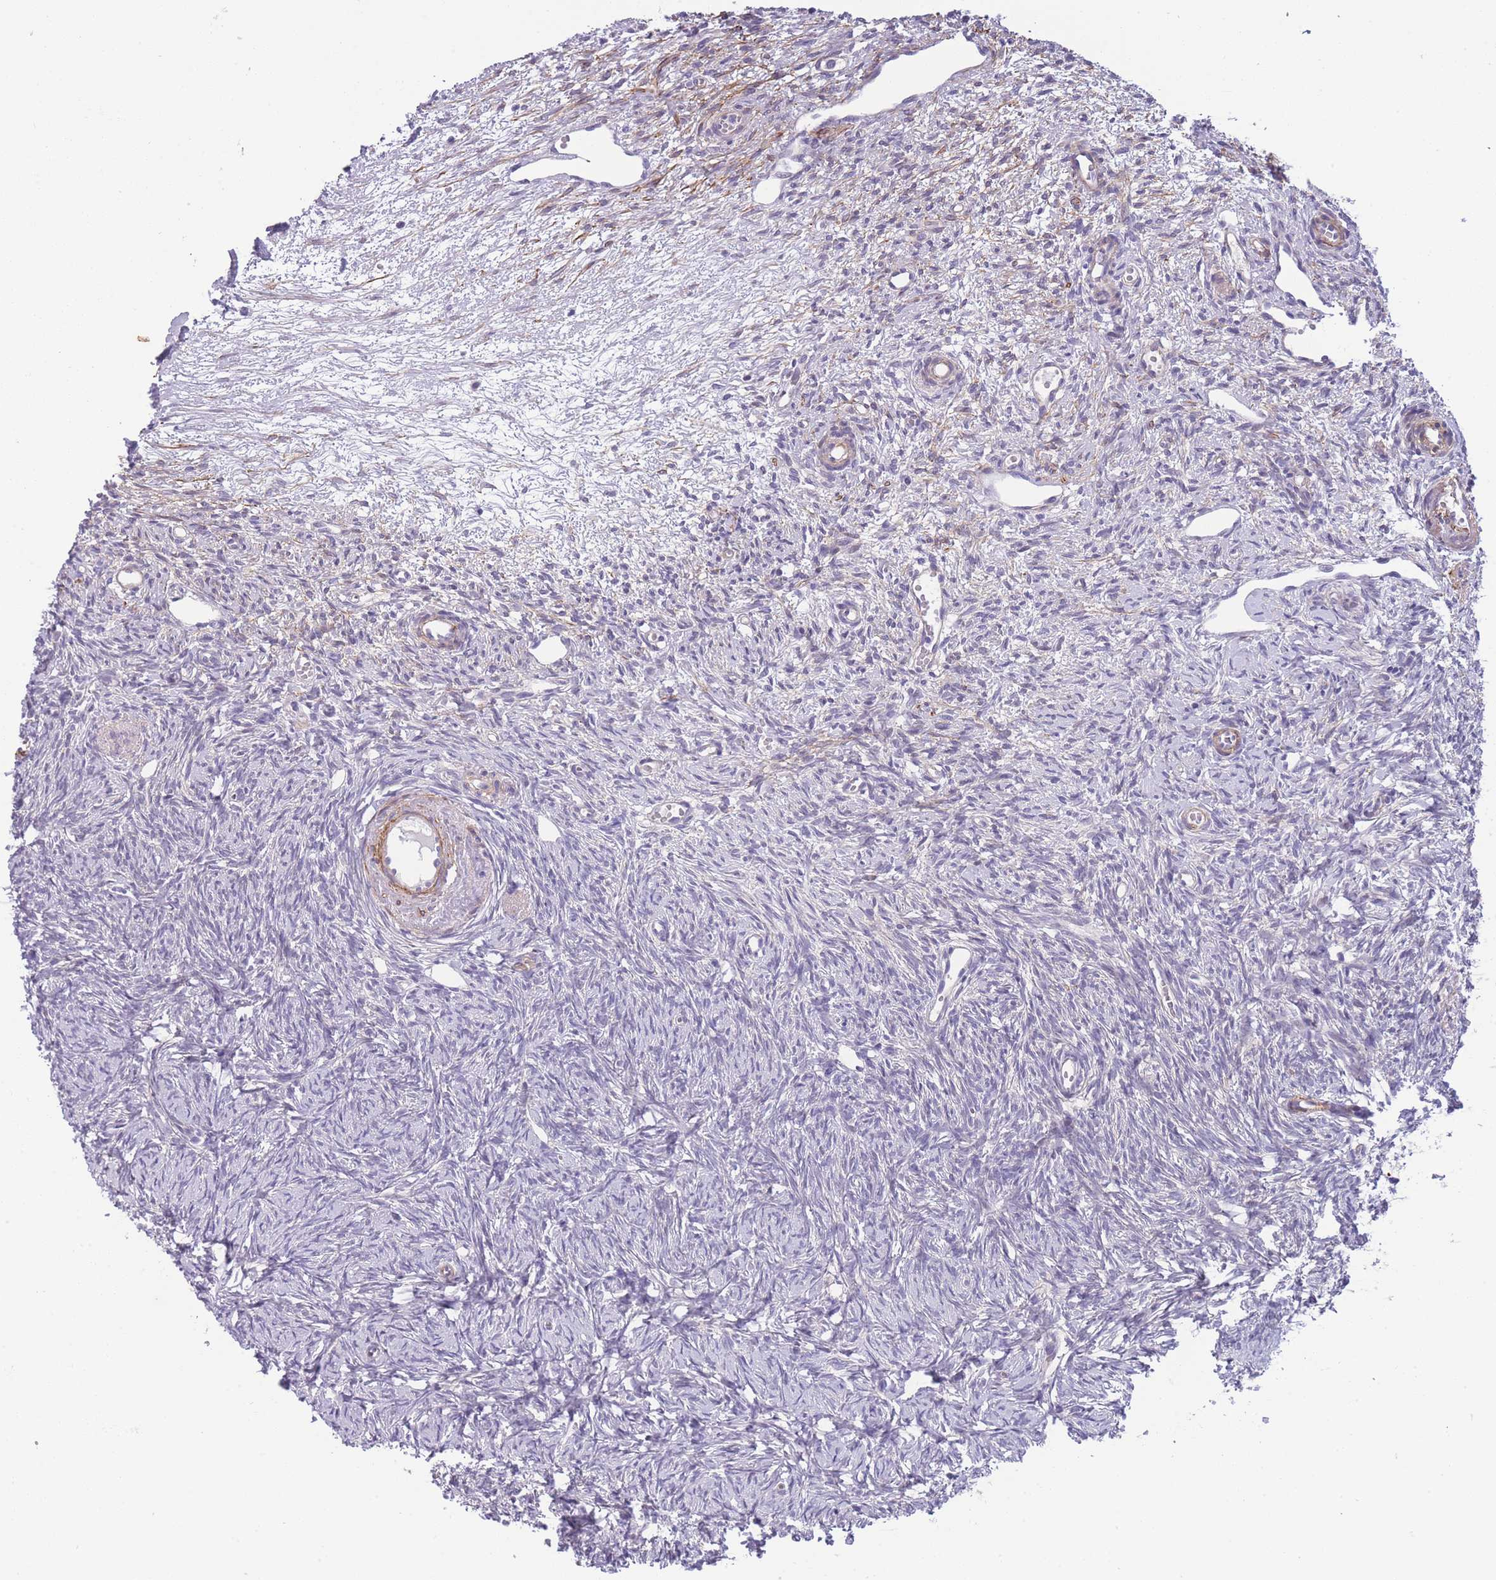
{"staining": {"intensity": "negative", "quantity": "none", "location": "none"}, "tissue": "ovary", "cell_type": "Follicle cells", "image_type": "normal", "snomed": [{"axis": "morphology", "description": "Normal tissue, NOS"}, {"axis": "topography", "description": "Ovary"}], "caption": "Immunohistochemistry (IHC) histopathology image of normal ovary: ovary stained with DAB demonstrates no significant protein expression in follicle cells.", "gene": "FAM124A", "patient": {"sex": "female", "age": 51}}